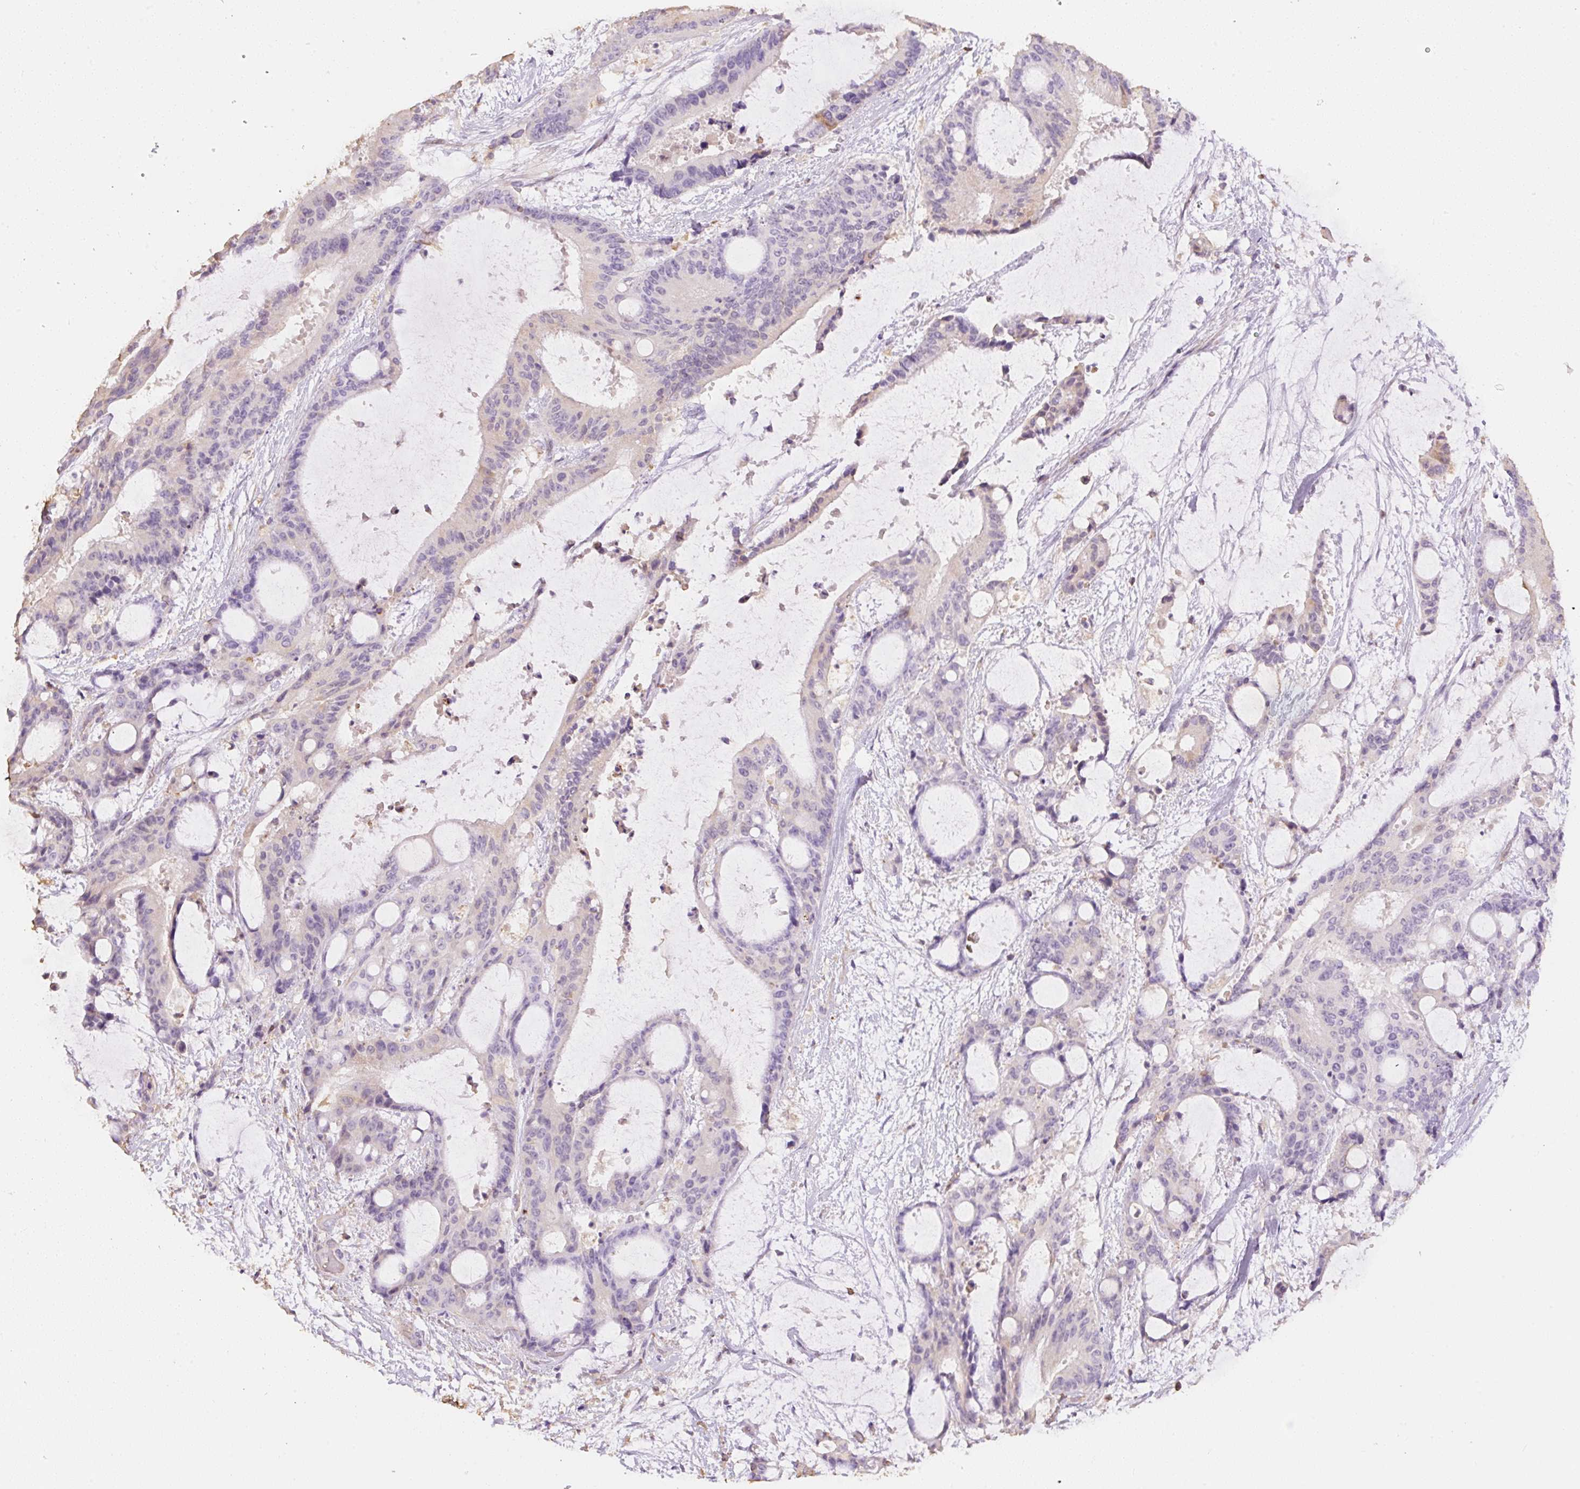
{"staining": {"intensity": "weak", "quantity": "<25%", "location": "cytoplasmic/membranous"}, "tissue": "liver cancer", "cell_type": "Tumor cells", "image_type": "cancer", "snomed": [{"axis": "morphology", "description": "Normal tissue, NOS"}, {"axis": "morphology", "description": "Cholangiocarcinoma"}, {"axis": "topography", "description": "Liver"}, {"axis": "topography", "description": "Peripheral nerve tissue"}], "caption": "Micrograph shows no protein staining in tumor cells of liver cholangiocarcinoma tissue. (Immunohistochemistry (ihc), brightfield microscopy, high magnification).", "gene": "MBOAT7", "patient": {"sex": "female", "age": 73}}